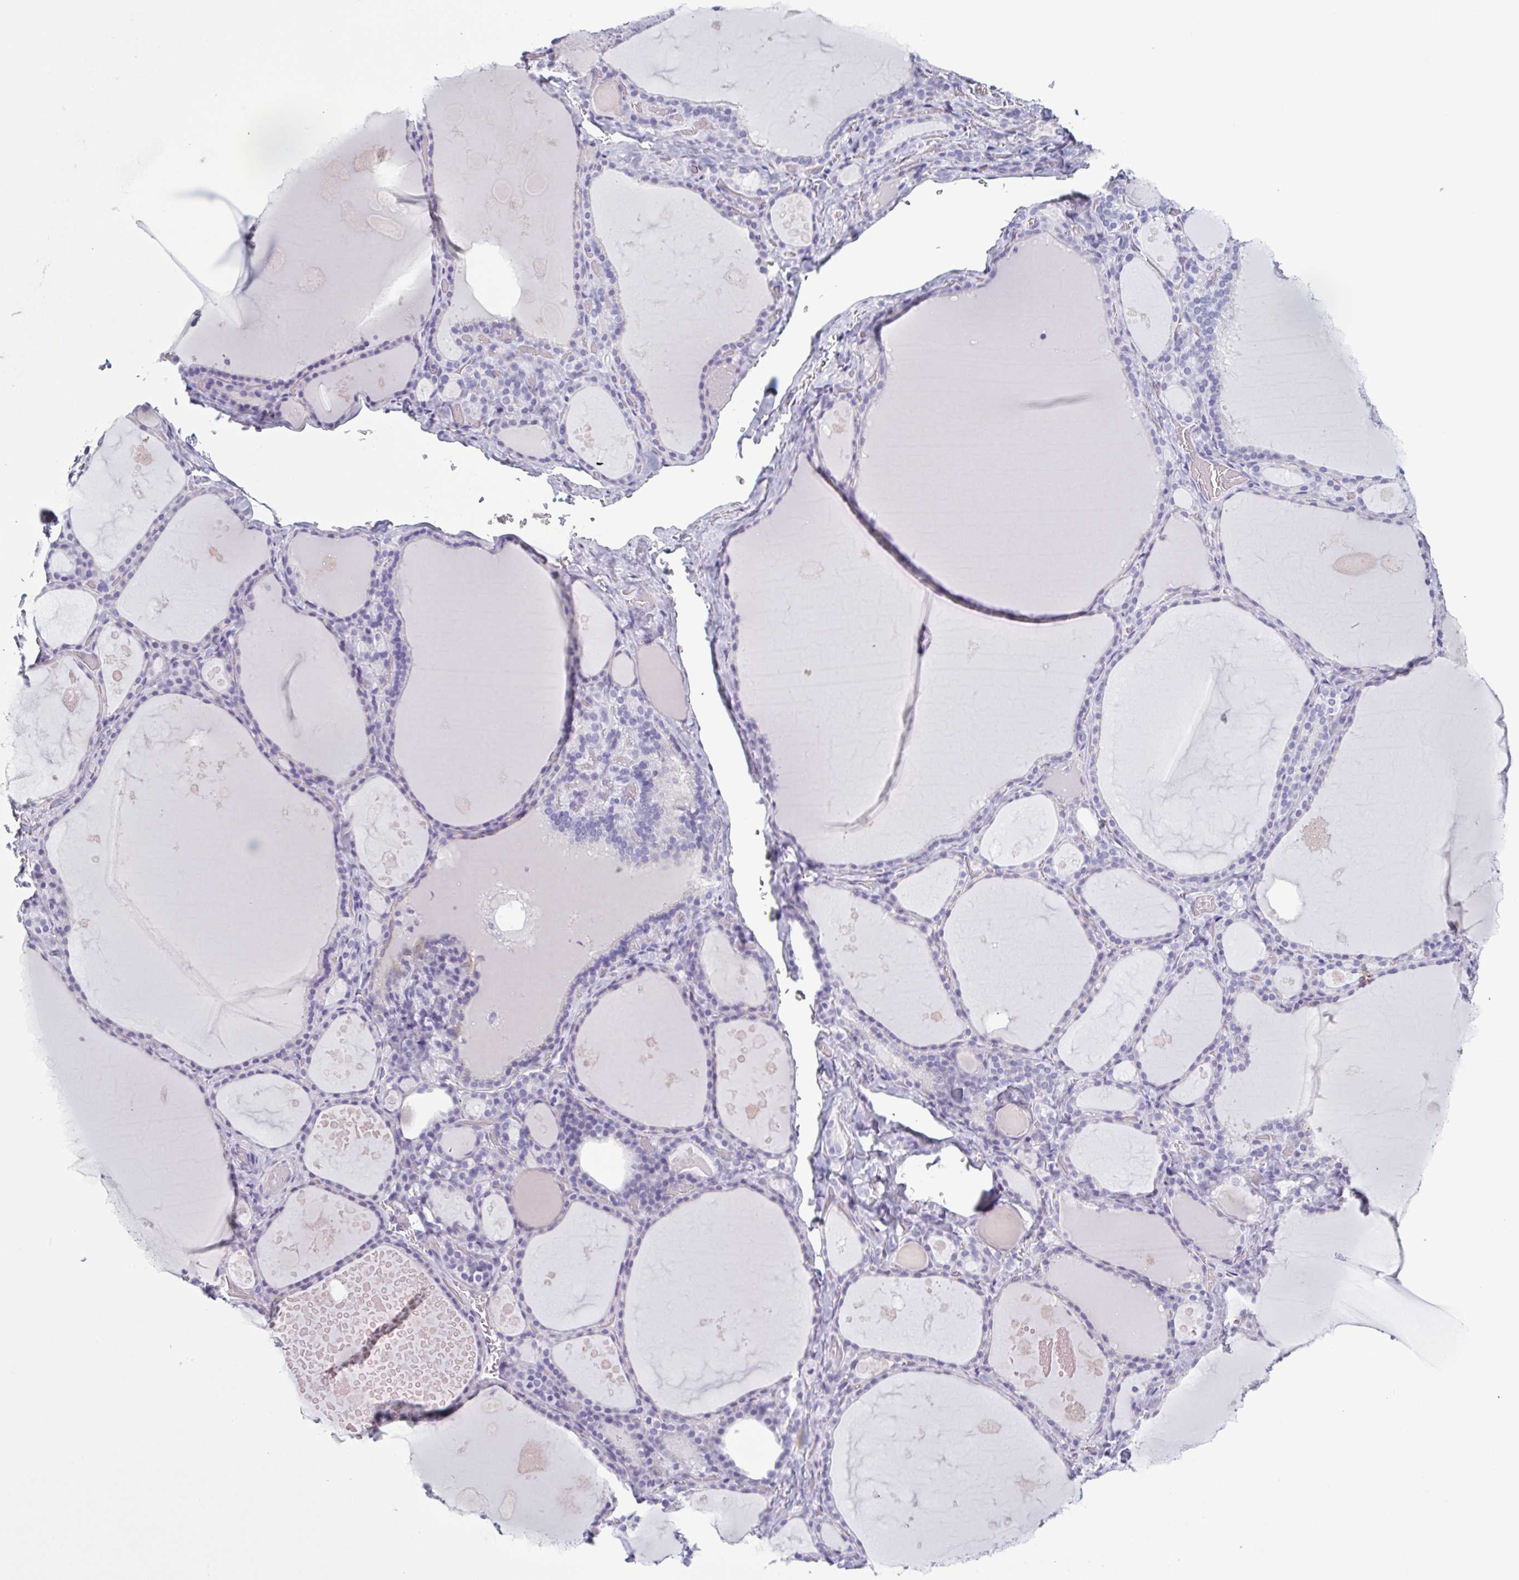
{"staining": {"intensity": "negative", "quantity": "none", "location": "none"}, "tissue": "thyroid gland", "cell_type": "Glandular cells", "image_type": "normal", "snomed": [{"axis": "morphology", "description": "Normal tissue, NOS"}, {"axis": "topography", "description": "Thyroid gland"}], "caption": "This micrograph is of normal thyroid gland stained with immunohistochemistry (IHC) to label a protein in brown with the nuclei are counter-stained blue. There is no expression in glandular cells.", "gene": "KRT10", "patient": {"sex": "male", "age": 56}}